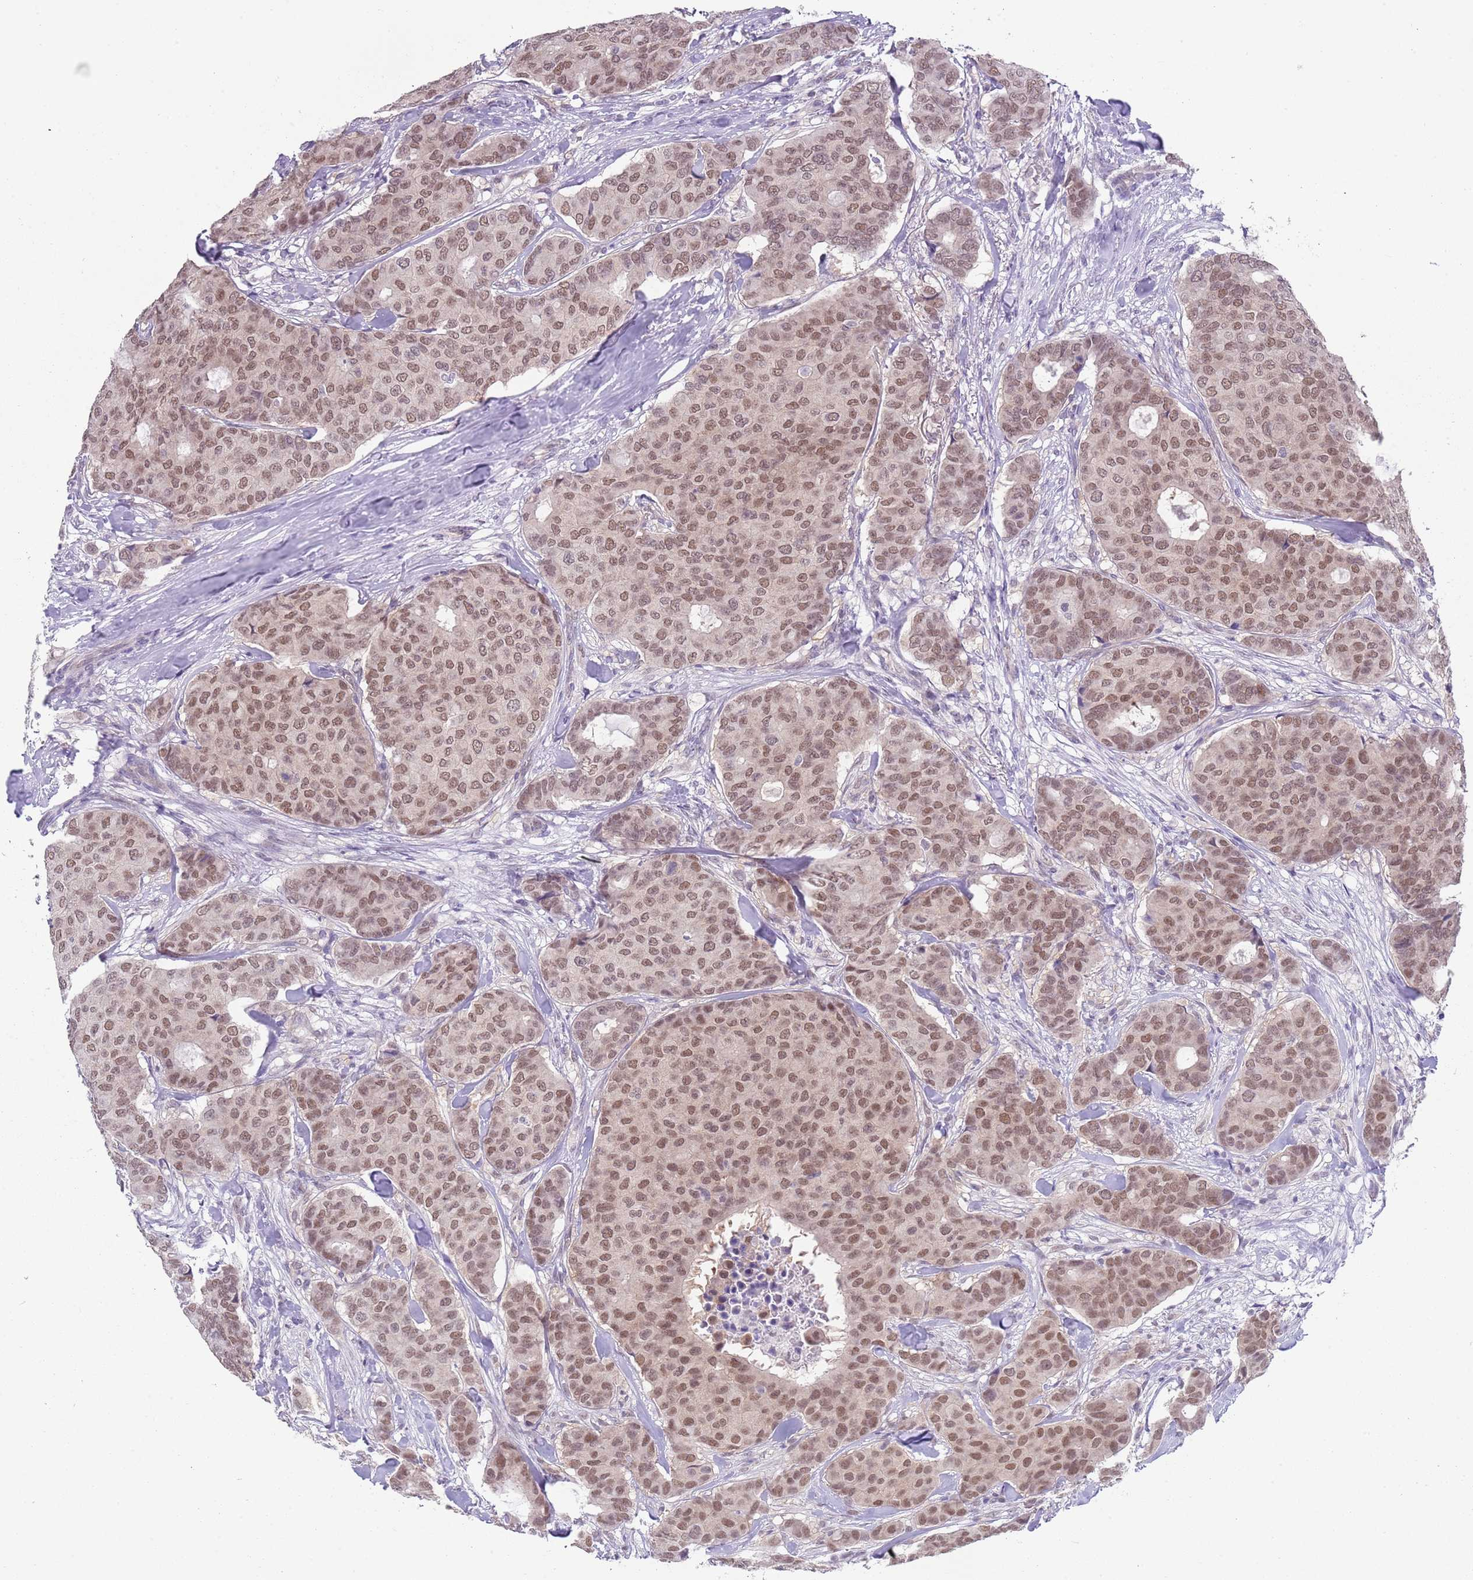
{"staining": {"intensity": "moderate", "quantity": ">75%", "location": "nuclear"}, "tissue": "breast cancer", "cell_type": "Tumor cells", "image_type": "cancer", "snomed": [{"axis": "morphology", "description": "Duct carcinoma"}, {"axis": "topography", "description": "Breast"}], "caption": "Tumor cells reveal moderate nuclear positivity in about >75% of cells in breast cancer (infiltrating ductal carcinoma).", "gene": "SEPHS2", "patient": {"sex": "female", "age": 75}}